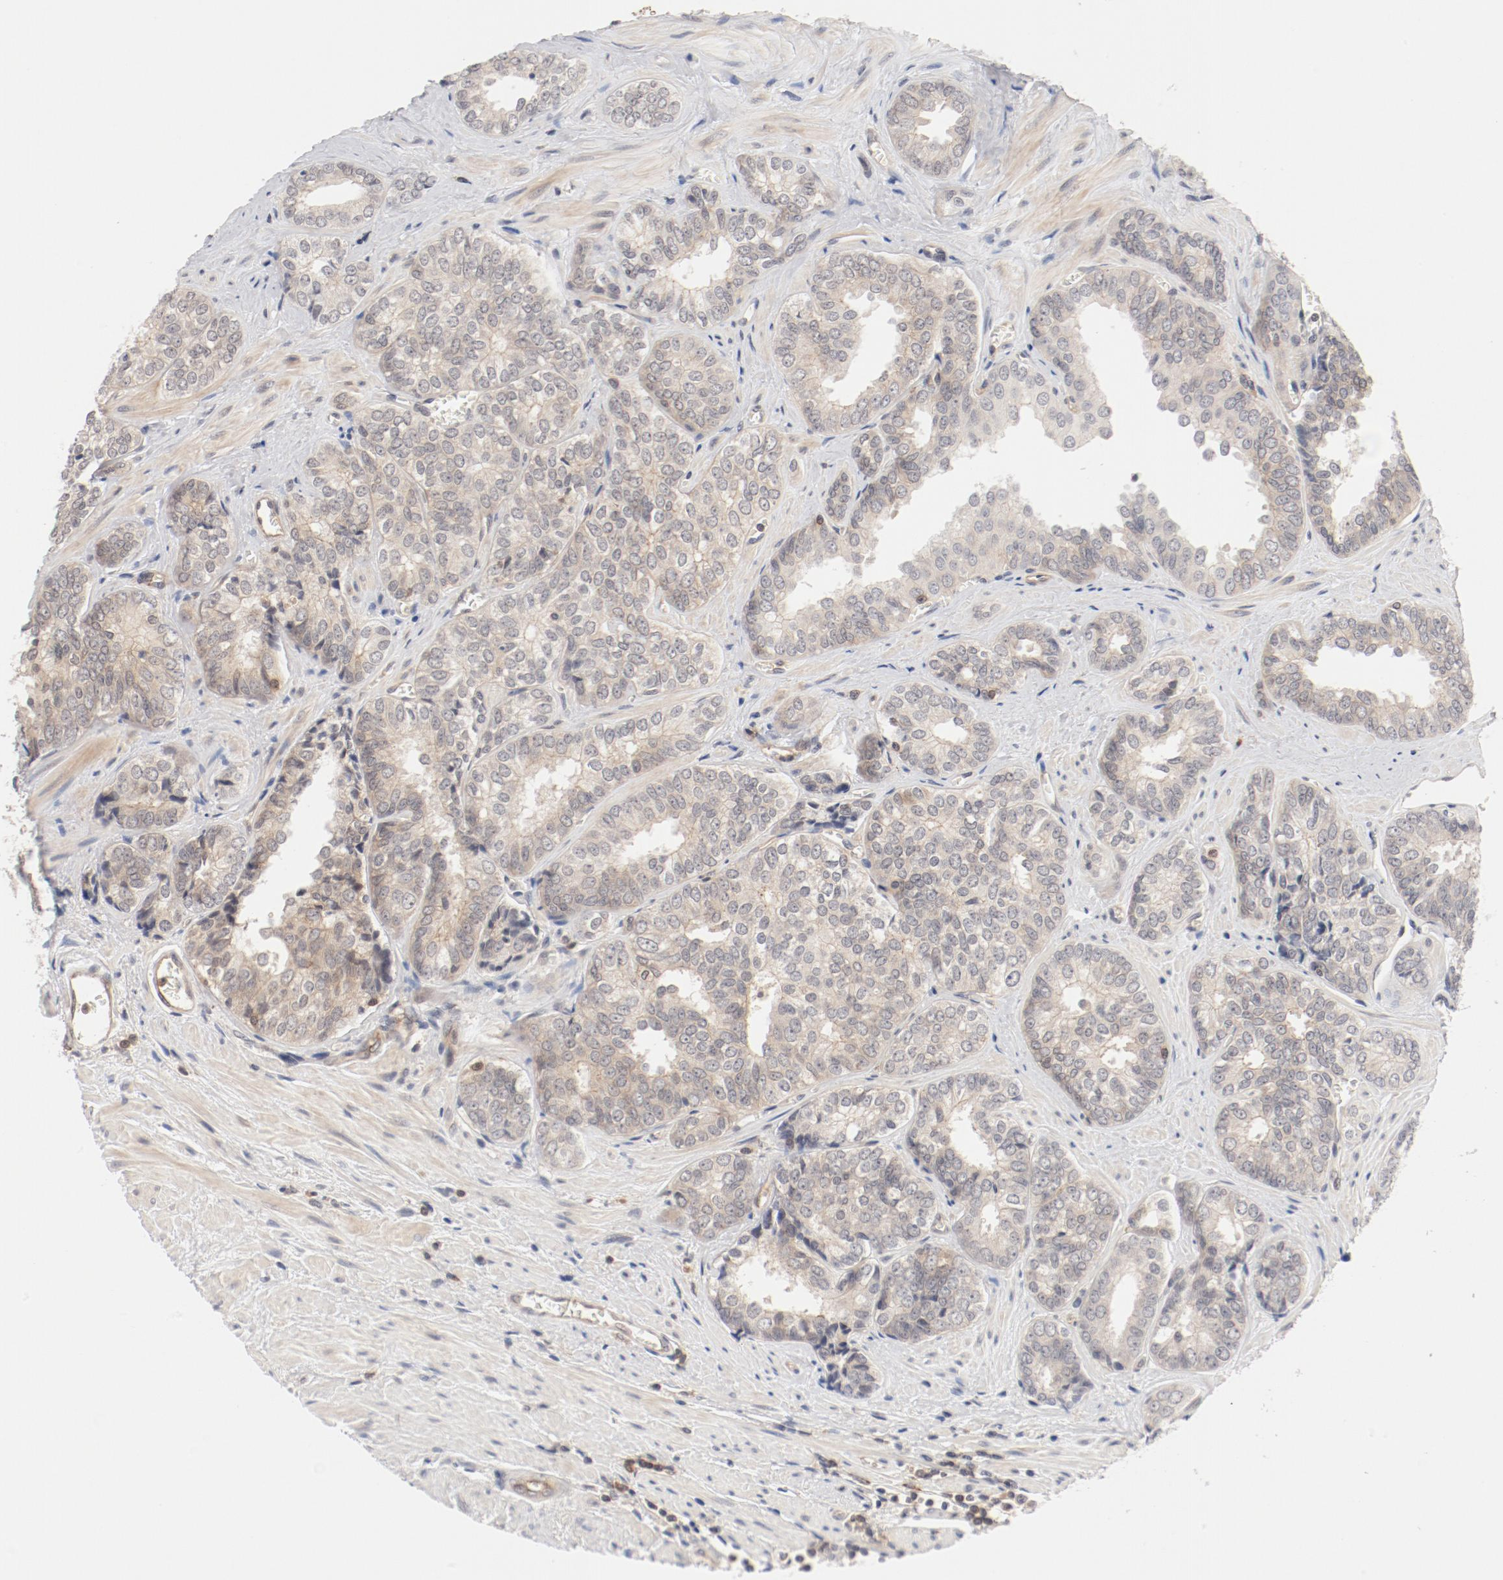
{"staining": {"intensity": "weak", "quantity": "25%-75%", "location": "cytoplasmic/membranous"}, "tissue": "prostate cancer", "cell_type": "Tumor cells", "image_type": "cancer", "snomed": [{"axis": "morphology", "description": "Adenocarcinoma, High grade"}, {"axis": "topography", "description": "Prostate"}], "caption": "Immunohistochemistry micrograph of neoplastic tissue: prostate cancer (high-grade adenocarcinoma) stained using immunohistochemistry (IHC) displays low levels of weak protein expression localized specifically in the cytoplasmic/membranous of tumor cells, appearing as a cytoplasmic/membranous brown color.", "gene": "ZNF267", "patient": {"sex": "male", "age": 67}}